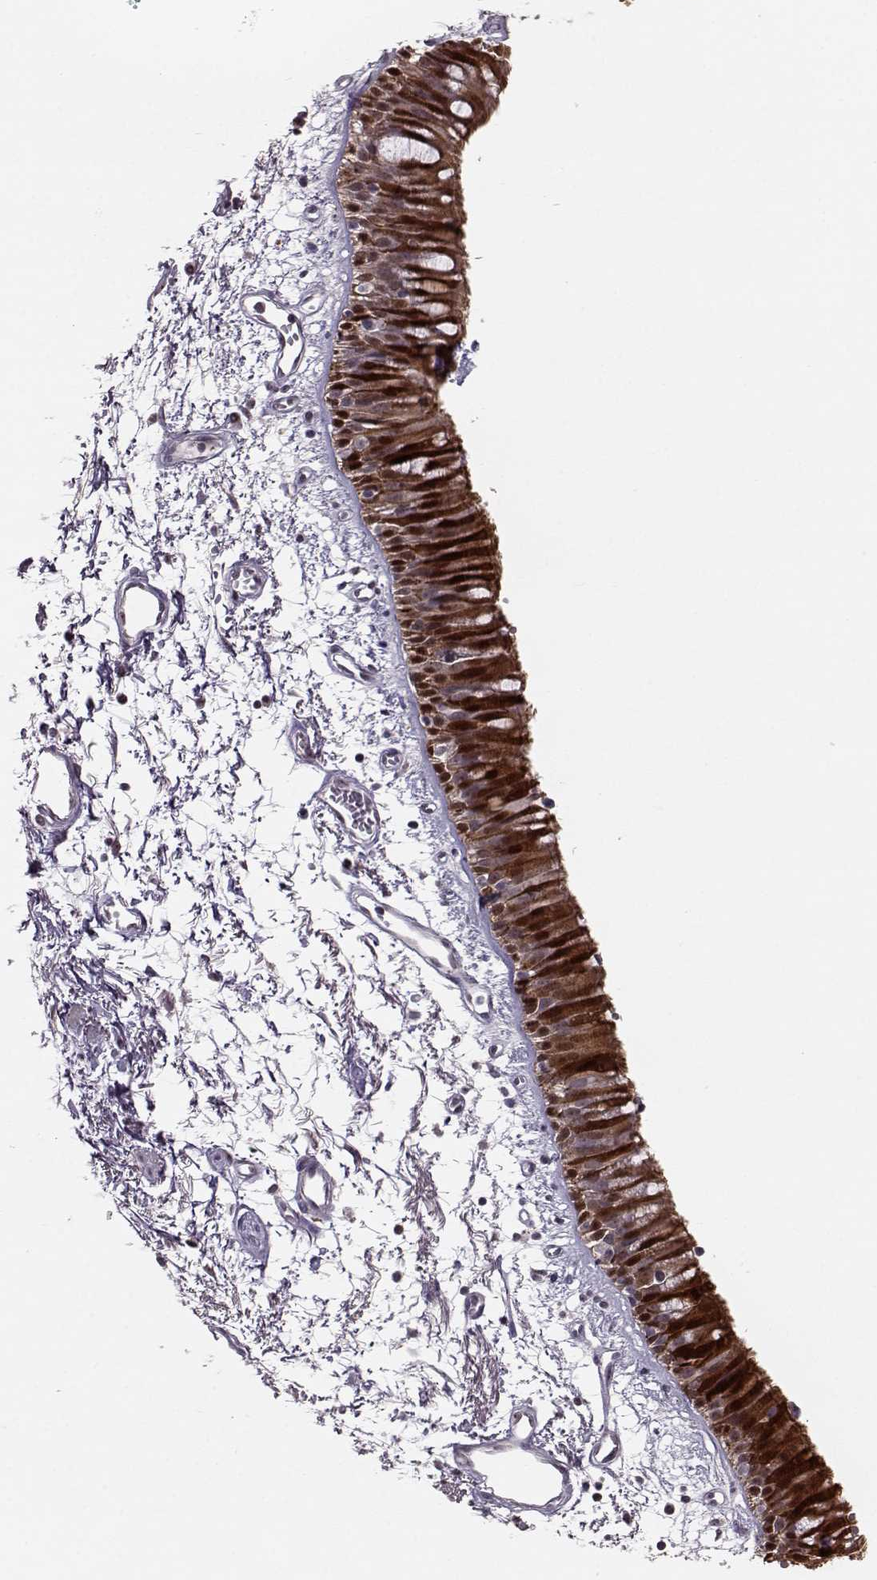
{"staining": {"intensity": "strong", "quantity": ">75%", "location": "cytoplasmic/membranous,nuclear"}, "tissue": "bronchus", "cell_type": "Respiratory epithelial cells", "image_type": "normal", "snomed": [{"axis": "morphology", "description": "Normal tissue, NOS"}, {"axis": "morphology", "description": "Squamous cell carcinoma, NOS"}, {"axis": "topography", "description": "Cartilage tissue"}, {"axis": "topography", "description": "Bronchus"}, {"axis": "topography", "description": "Lung"}], "caption": "This is an image of immunohistochemistry (IHC) staining of unremarkable bronchus, which shows strong positivity in the cytoplasmic/membranous,nuclear of respiratory epithelial cells.", "gene": "ALDH3A1", "patient": {"sex": "male", "age": 66}}